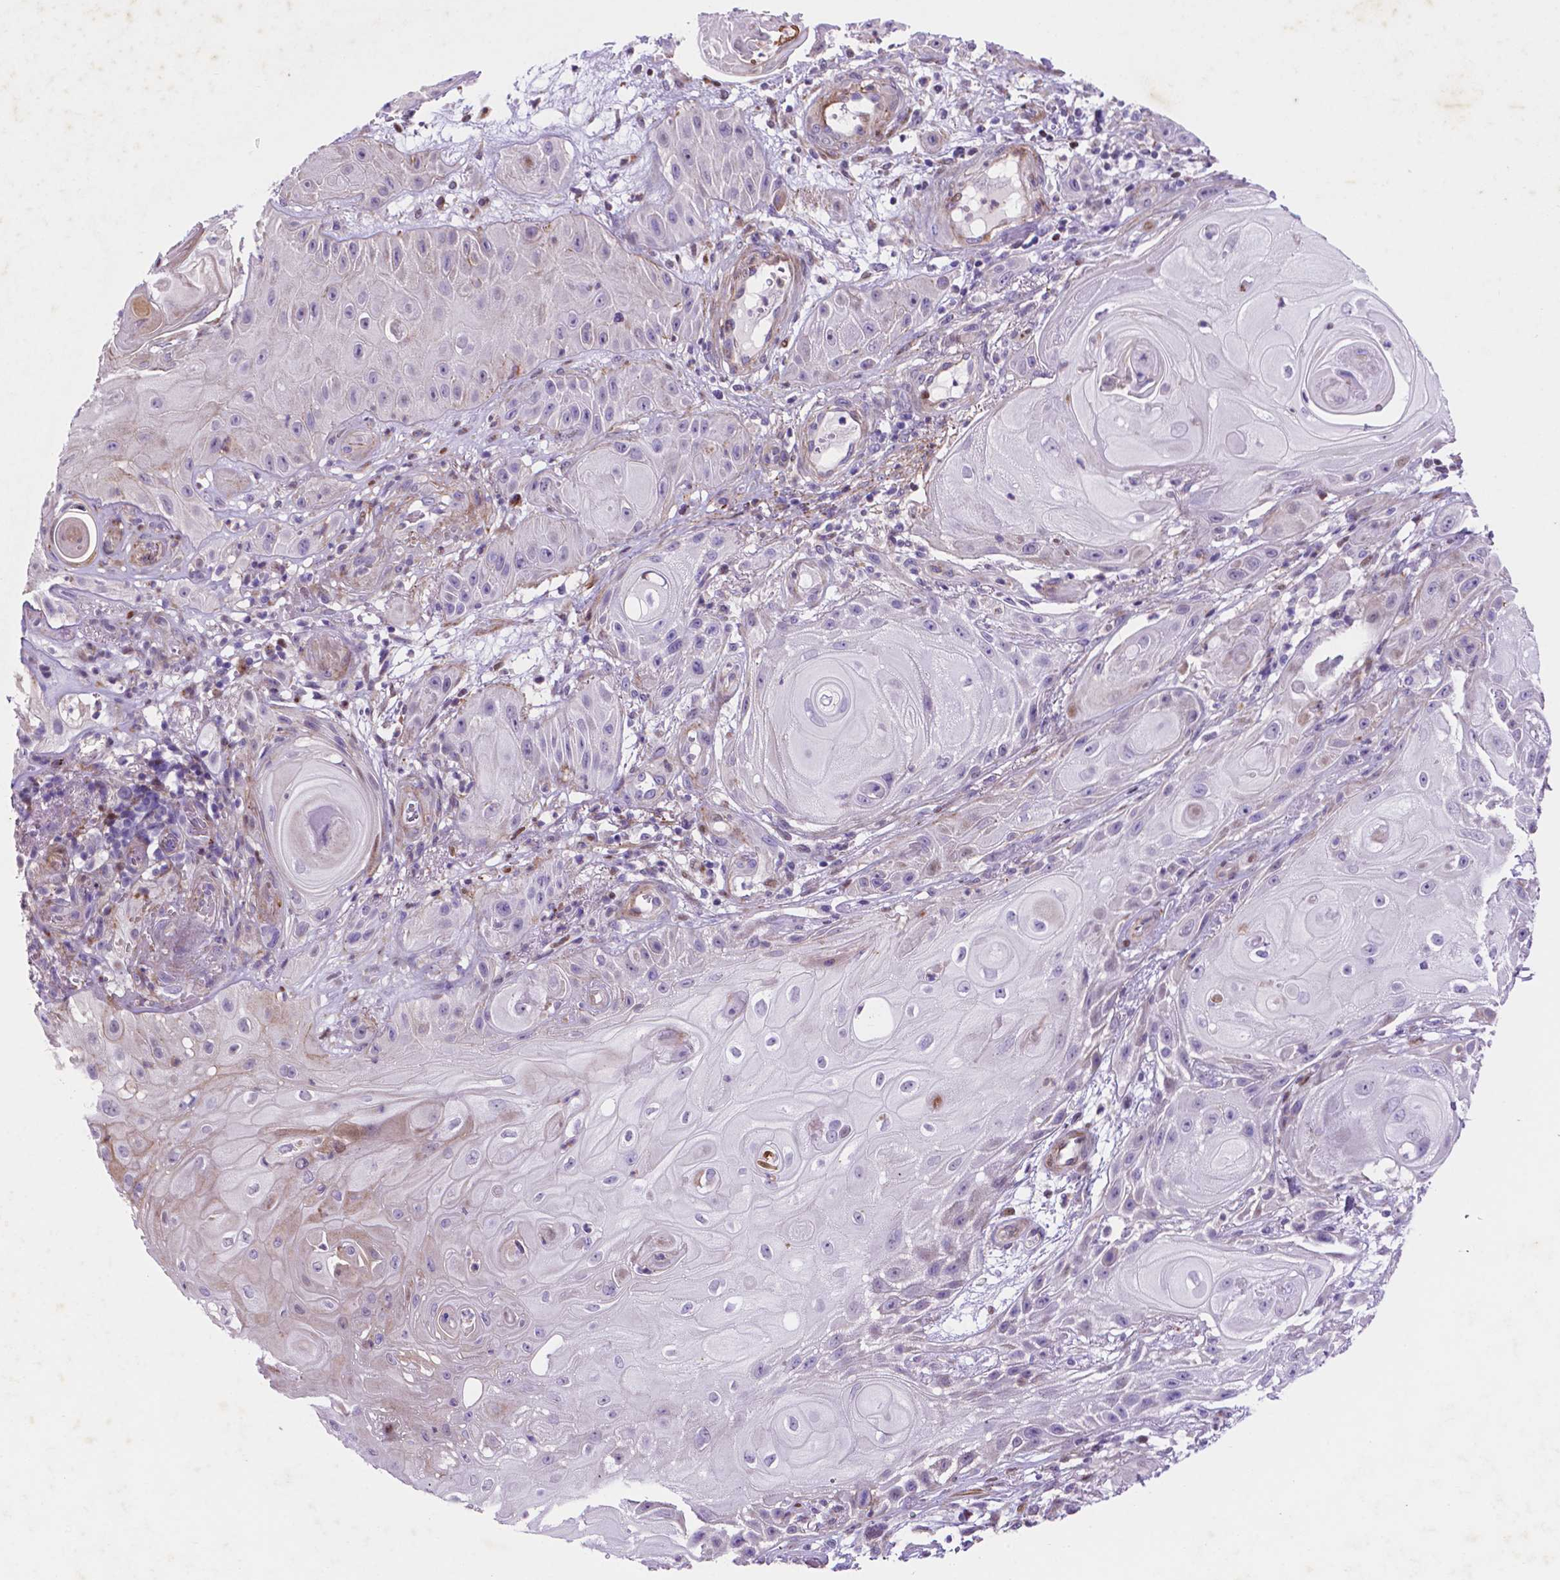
{"staining": {"intensity": "negative", "quantity": "none", "location": "none"}, "tissue": "skin cancer", "cell_type": "Tumor cells", "image_type": "cancer", "snomed": [{"axis": "morphology", "description": "Squamous cell carcinoma, NOS"}, {"axis": "topography", "description": "Skin"}], "caption": "IHC of human skin squamous cell carcinoma reveals no staining in tumor cells. Nuclei are stained in blue.", "gene": "TM4SF20", "patient": {"sex": "male", "age": 62}}